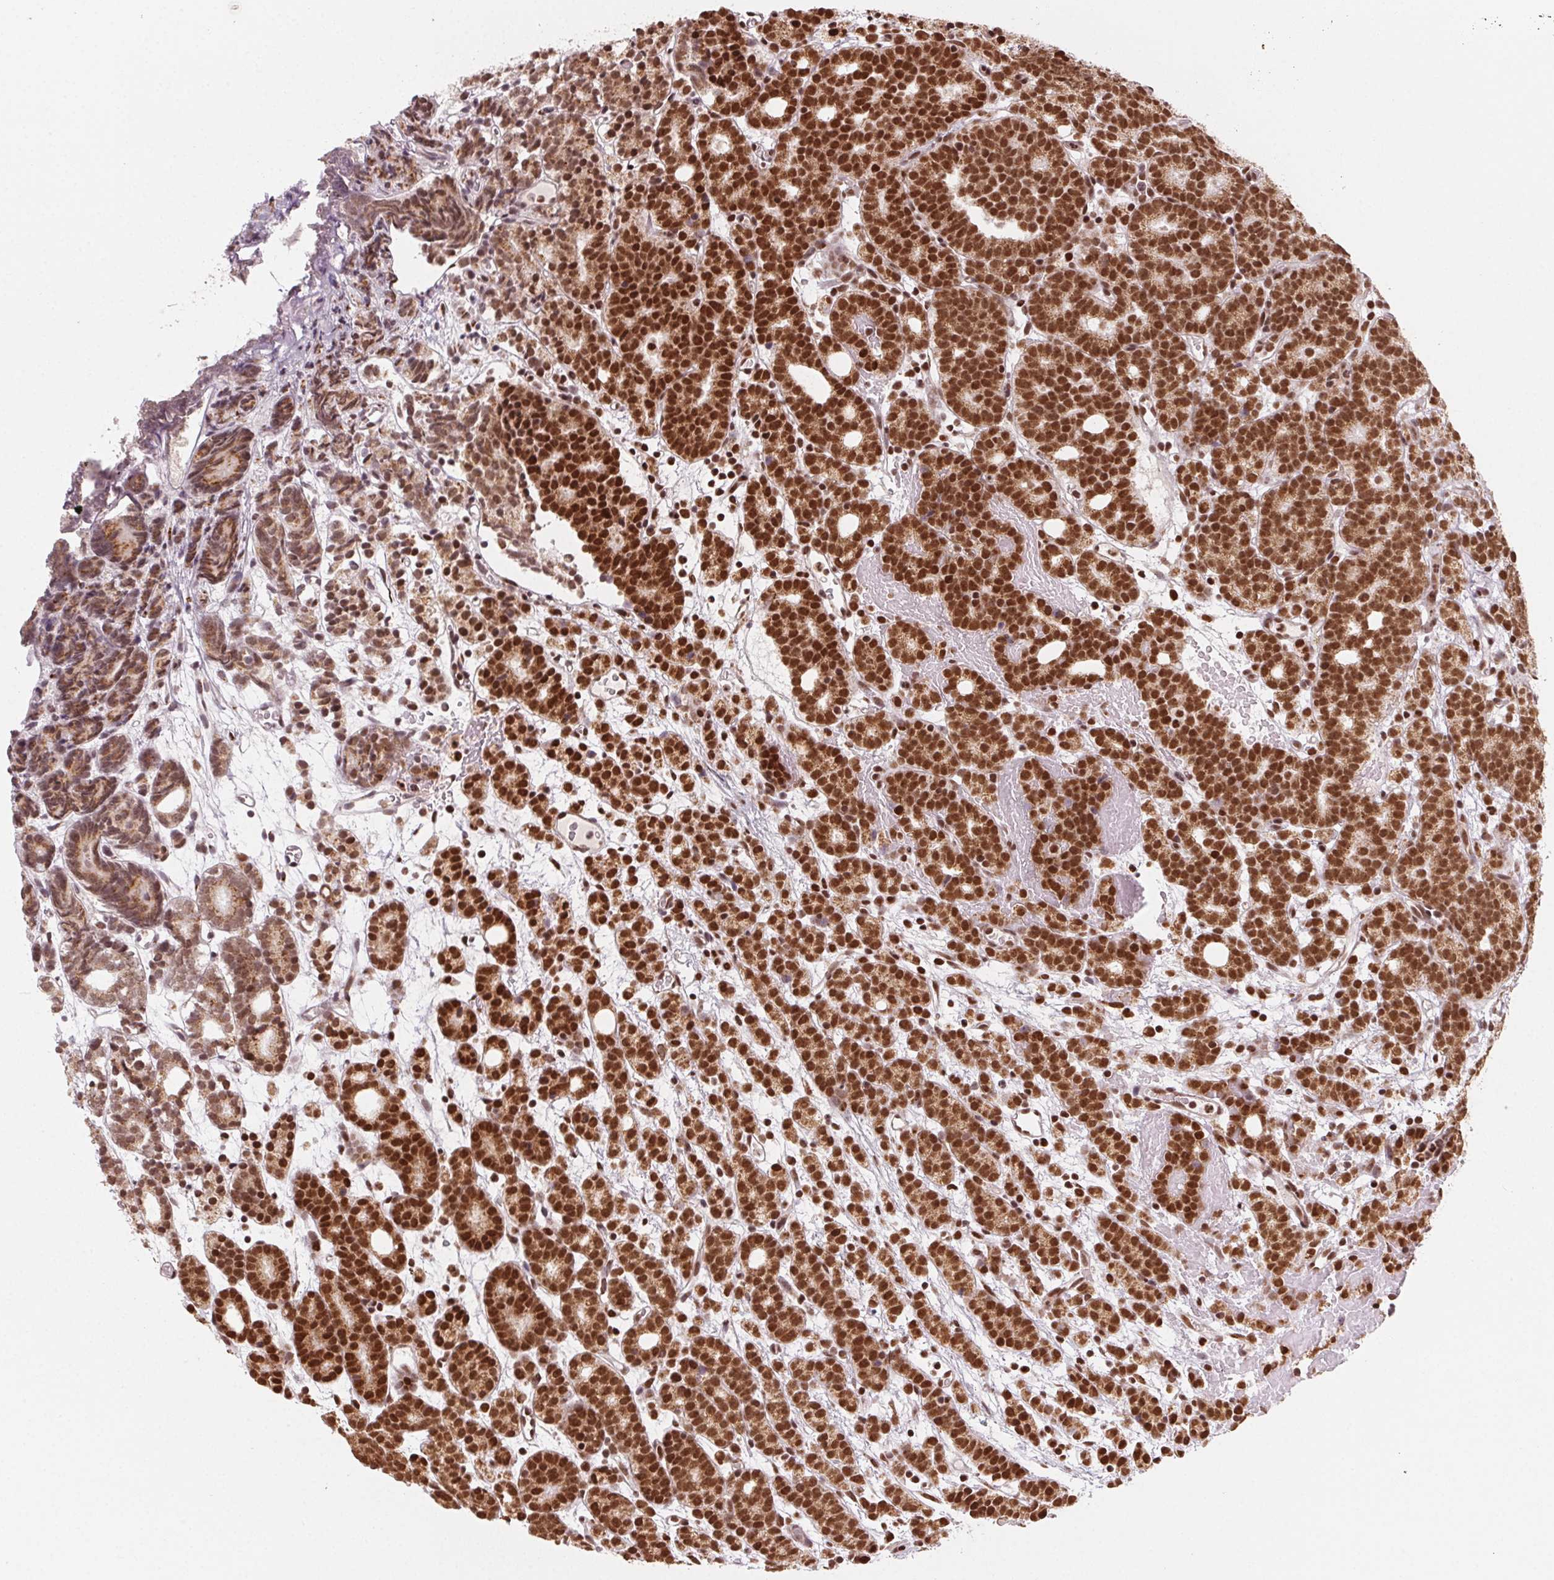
{"staining": {"intensity": "strong", "quantity": ">75%", "location": "cytoplasmic/membranous,nuclear"}, "tissue": "prostate cancer", "cell_type": "Tumor cells", "image_type": "cancer", "snomed": [{"axis": "morphology", "description": "Adenocarcinoma, High grade"}, {"axis": "topography", "description": "Prostate"}], "caption": "Prostate adenocarcinoma (high-grade) stained with a protein marker displays strong staining in tumor cells.", "gene": "TOPORS", "patient": {"sex": "male", "age": 53}}